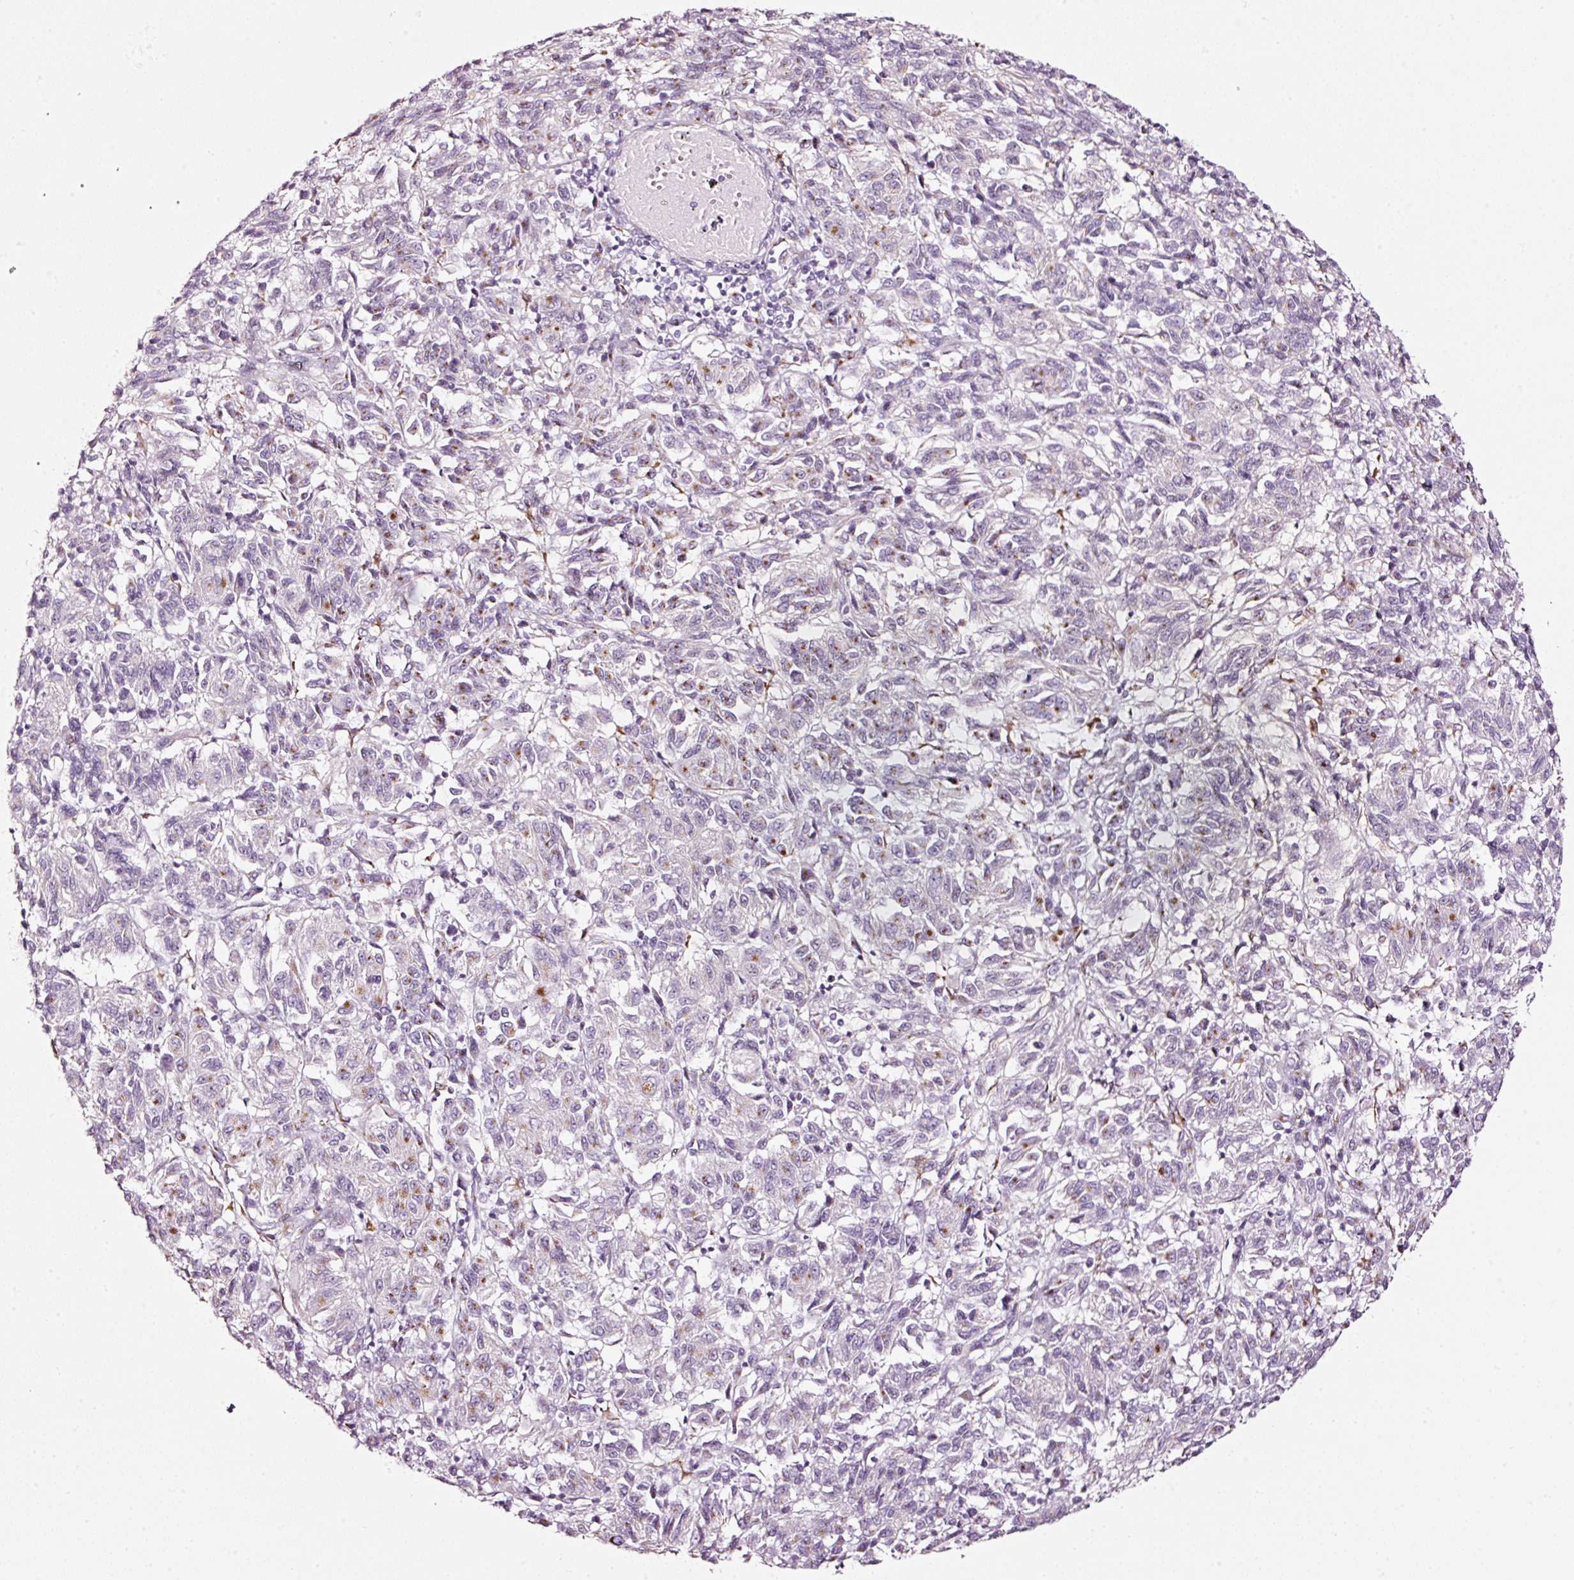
{"staining": {"intensity": "moderate", "quantity": "<25%", "location": "cytoplasmic/membranous"}, "tissue": "melanoma", "cell_type": "Tumor cells", "image_type": "cancer", "snomed": [{"axis": "morphology", "description": "Malignant melanoma, Metastatic site"}, {"axis": "topography", "description": "Lung"}], "caption": "IHC photomicrograph of melanoma stained for a protein (brown), which displays low levels of moderate cytoplasmic/membranous staining in about <25% of tumor cells.", "gene": "SDF4", "patient": {"sex": "male", "age": 64}}